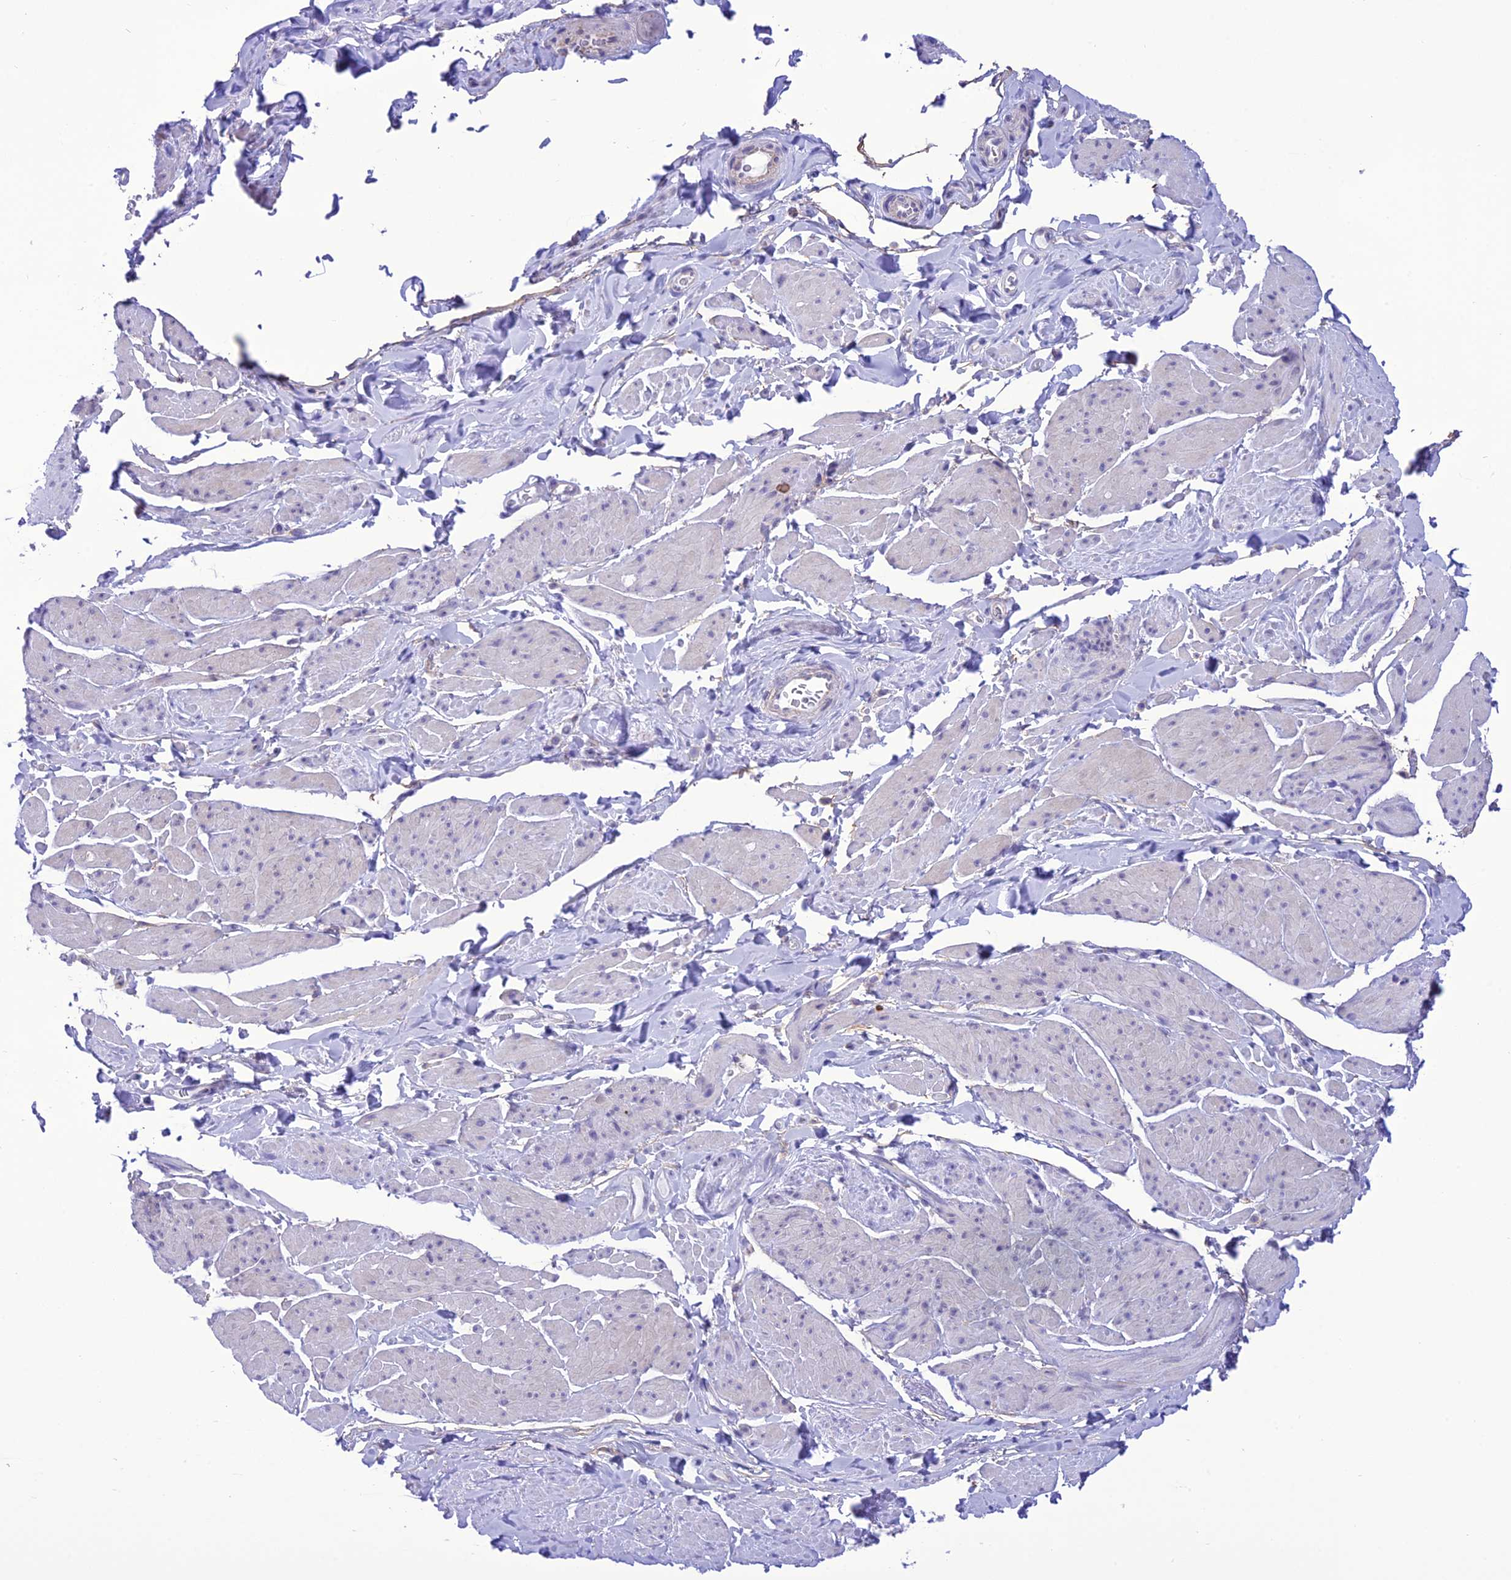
{"staining": {"intensity": "negative", "quantity": "none", "location": "none"}, "tissue": "smooth muscle", "cell_type": "Smooth muscle cells", "image_type": "normal", "snomed": [{"axis": "morphology", "description": "Normal tissue, NOS"}, {"axis": "topography", "description": "Smooth muscle"}, {"axis": "topography", "description": "Peripheral nerve tissue"}], "caption": "This is an immunohistochemistry photomicrograph of normal smooth muscle. There is no positivity in smooth muscle cells.", "gene": "RNF126", "patient": {"sex": "male", "age": 69}}